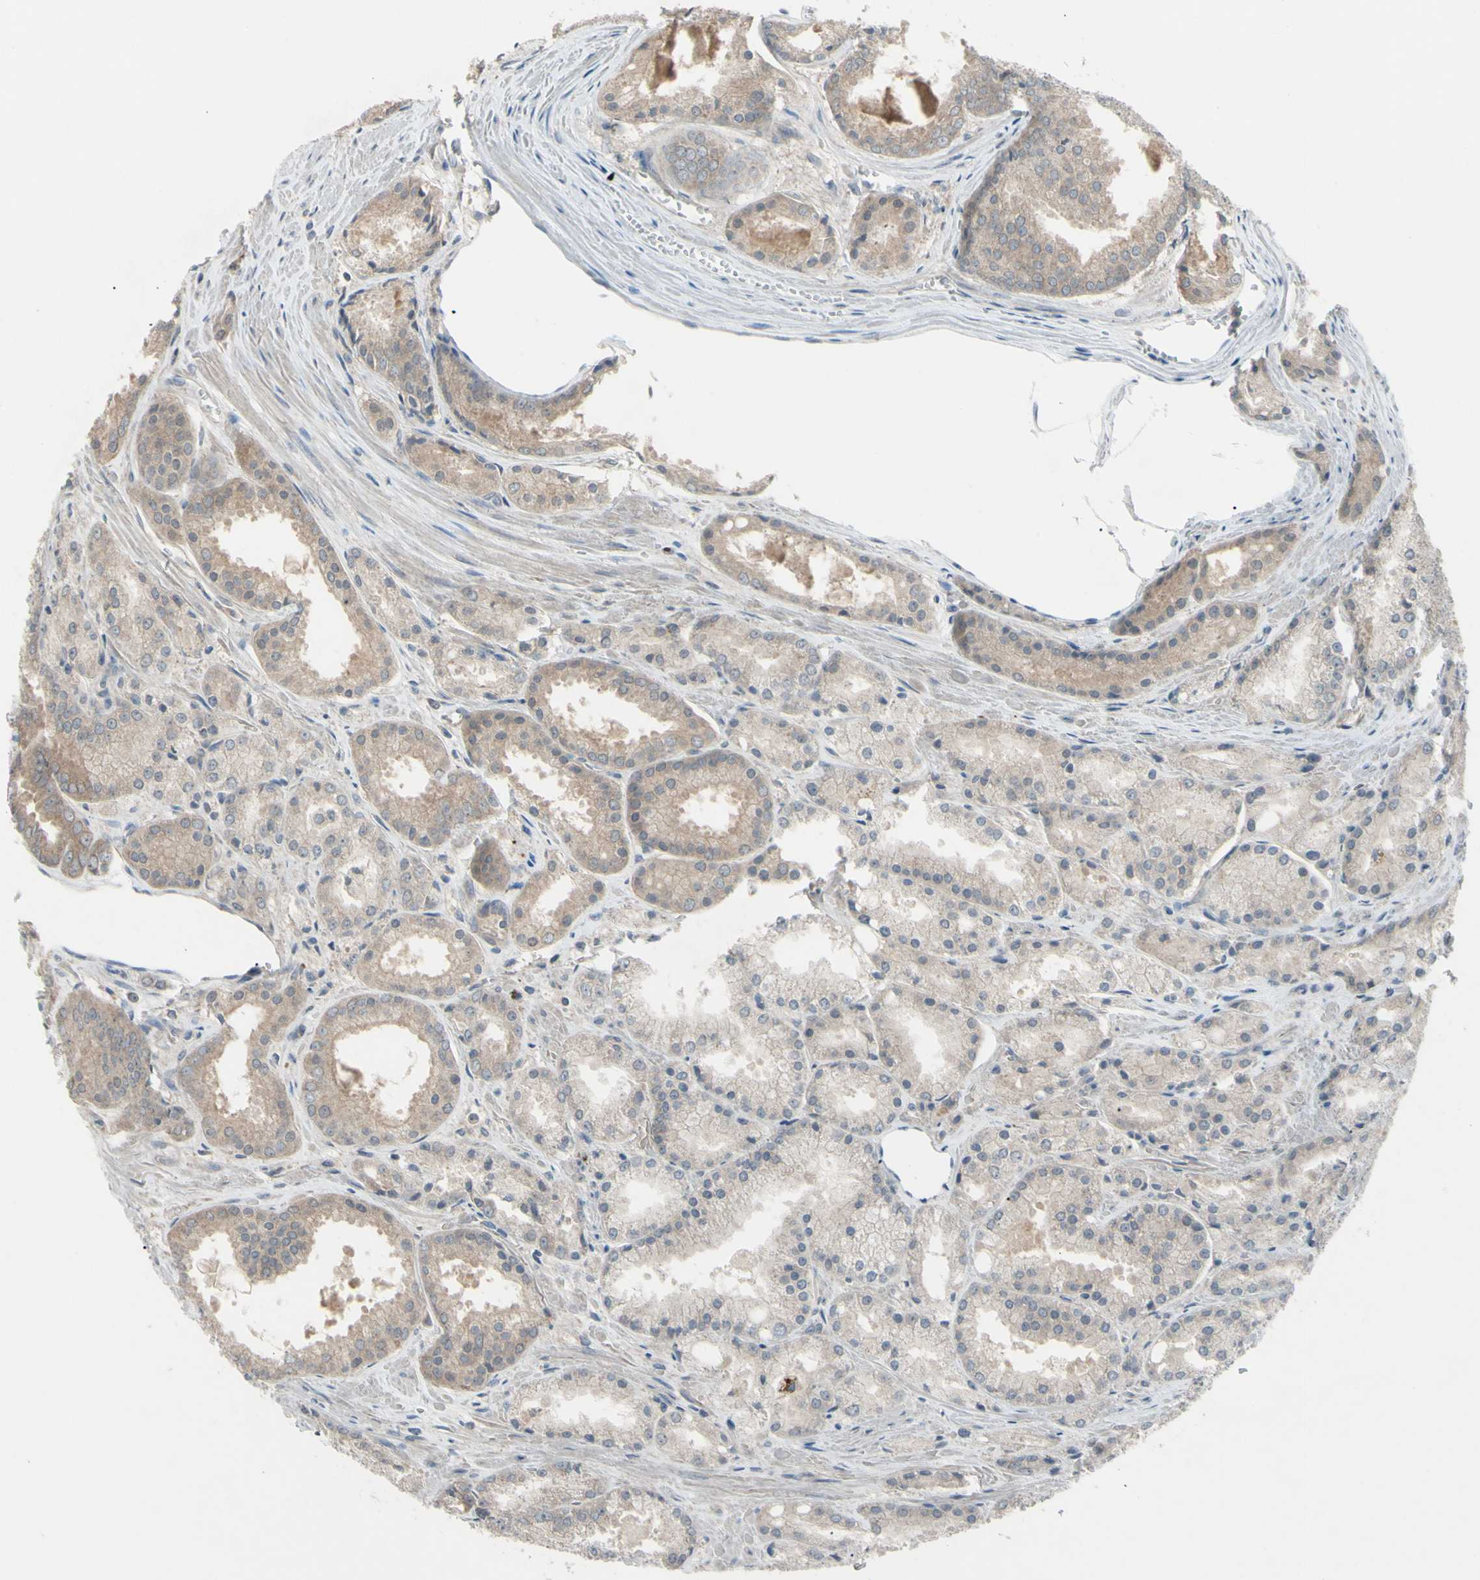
{"staining": {"intensity": "weak", "quantity": ">75%", "location": "cytoplasmic/membranous"}, "tissue": "prostate cancer", "cell_type": "Tumor cells", "image_type": "cancer", "snomed": [{"axis": "morphology", "description": "Adenocarcinoma, Low grade"}, {"axis": "topography", "description": "Prostate"}], "caption": "Immunohistochemical staining of prostate cancer displays low levels of weak cytoplasmic/membranous protein positivity in about >75% of tumor cells.", "gene": "AFP", "patient": {"sex": "male", "age": 64}}